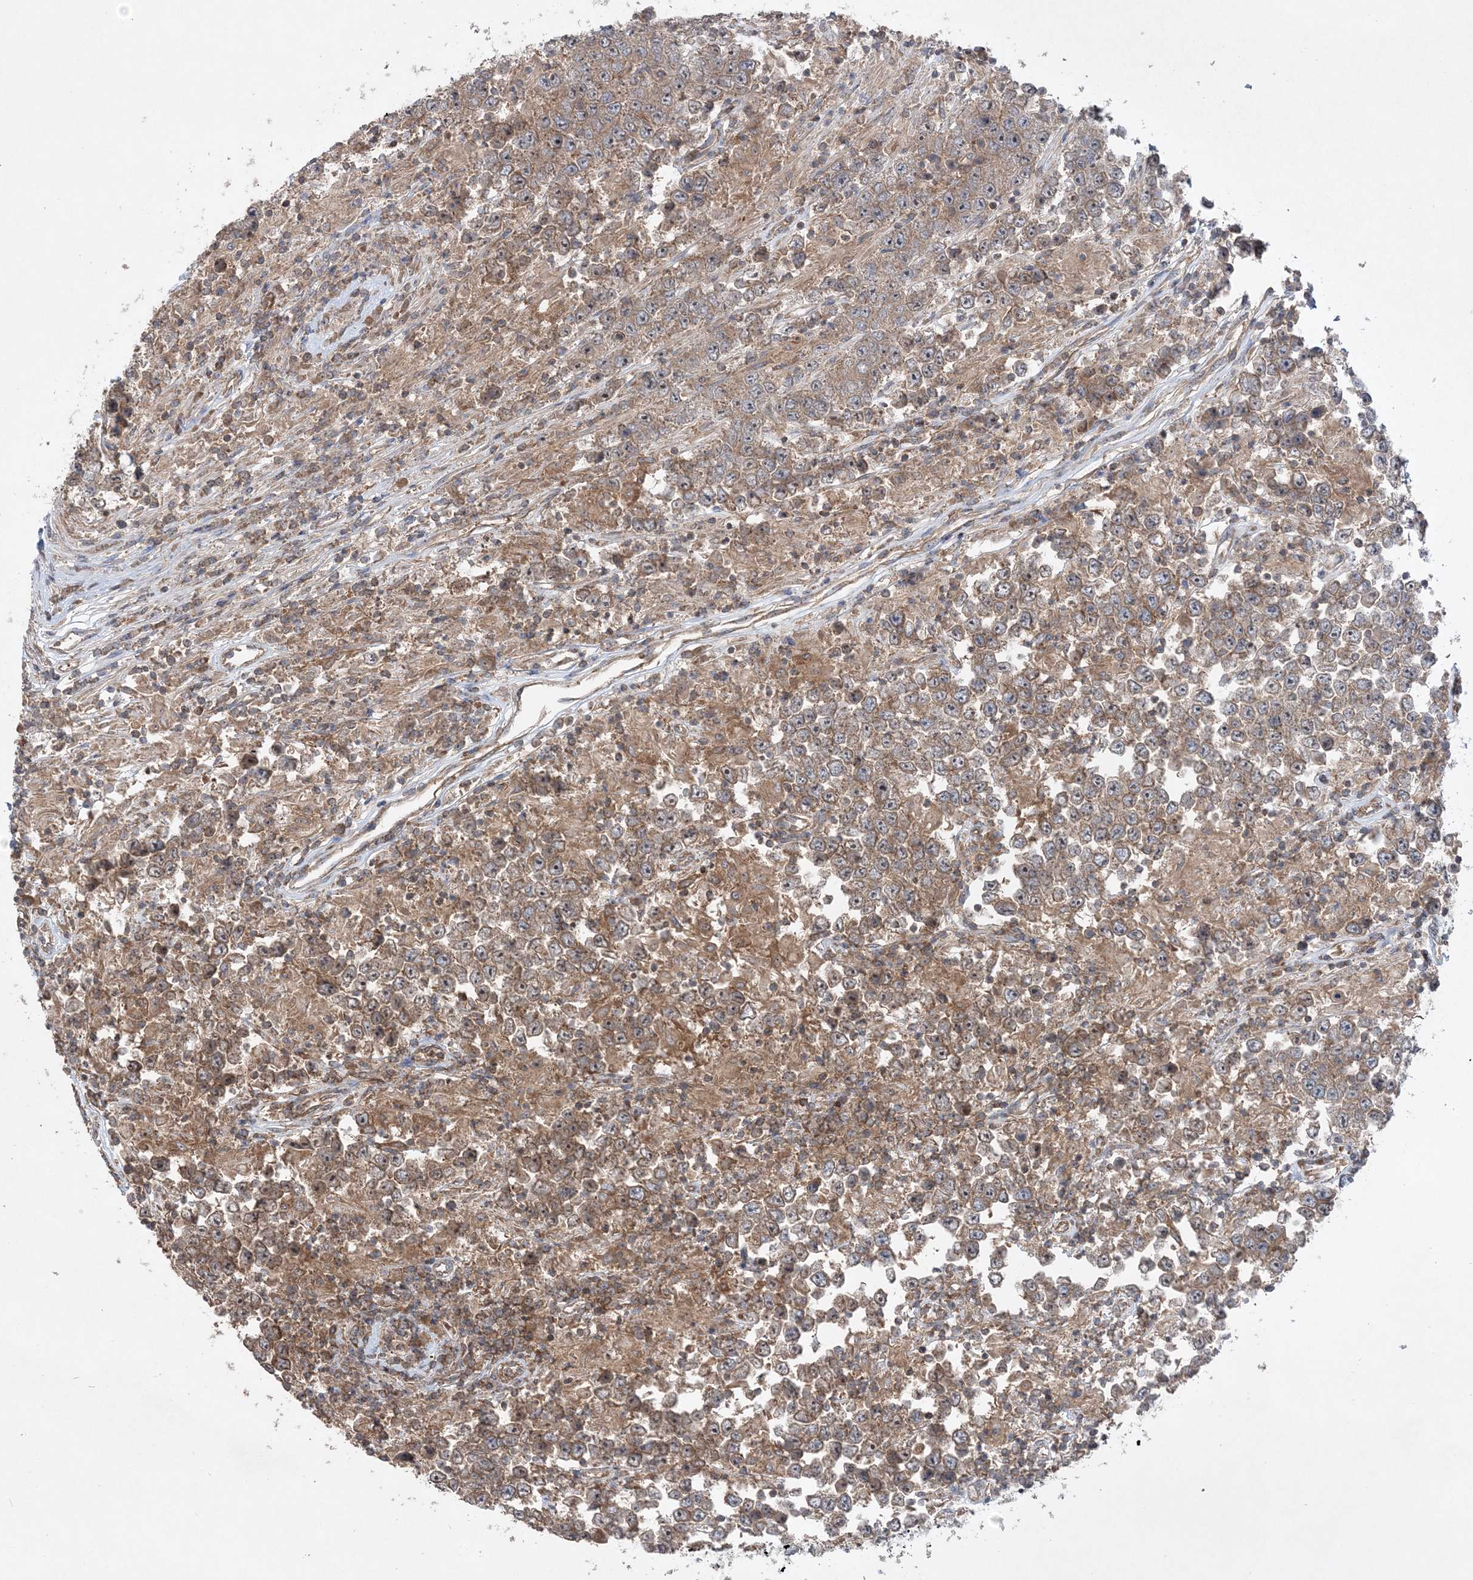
{"staining": {"intensity": "moderate", "quantity": "25%-75%", "location": "cytoplasmic/membranous"}, "tissue": "testis cancer", "cell_type": "Tumor cells", "image_type": "cancer", "snomed": [{"axis": "morphology", "description": "Normal tissue, NOS"}, {"axis": "morphology", "description": "Urothelial carcinoma, High grade"}, {"axis": "morphology", "description": "Seminoma, NOS"}, {"axis": "morphology", "description": "Carcinoma, Embryonal, NOS"}, {"axis": "topography", "description": "Urinary bladder"}, {"axis": "topography", "description": "Testis"}], "caption": "Testis cancer tissue demonstrates moderate cytoplasmic/membranous staining in about 25%-75% of tumor cells, visualized by immunohistochemistry. Nuclei are stained in blue.", "gene": "ACAP2", "patient": {"sex": "male", "age": 41}}